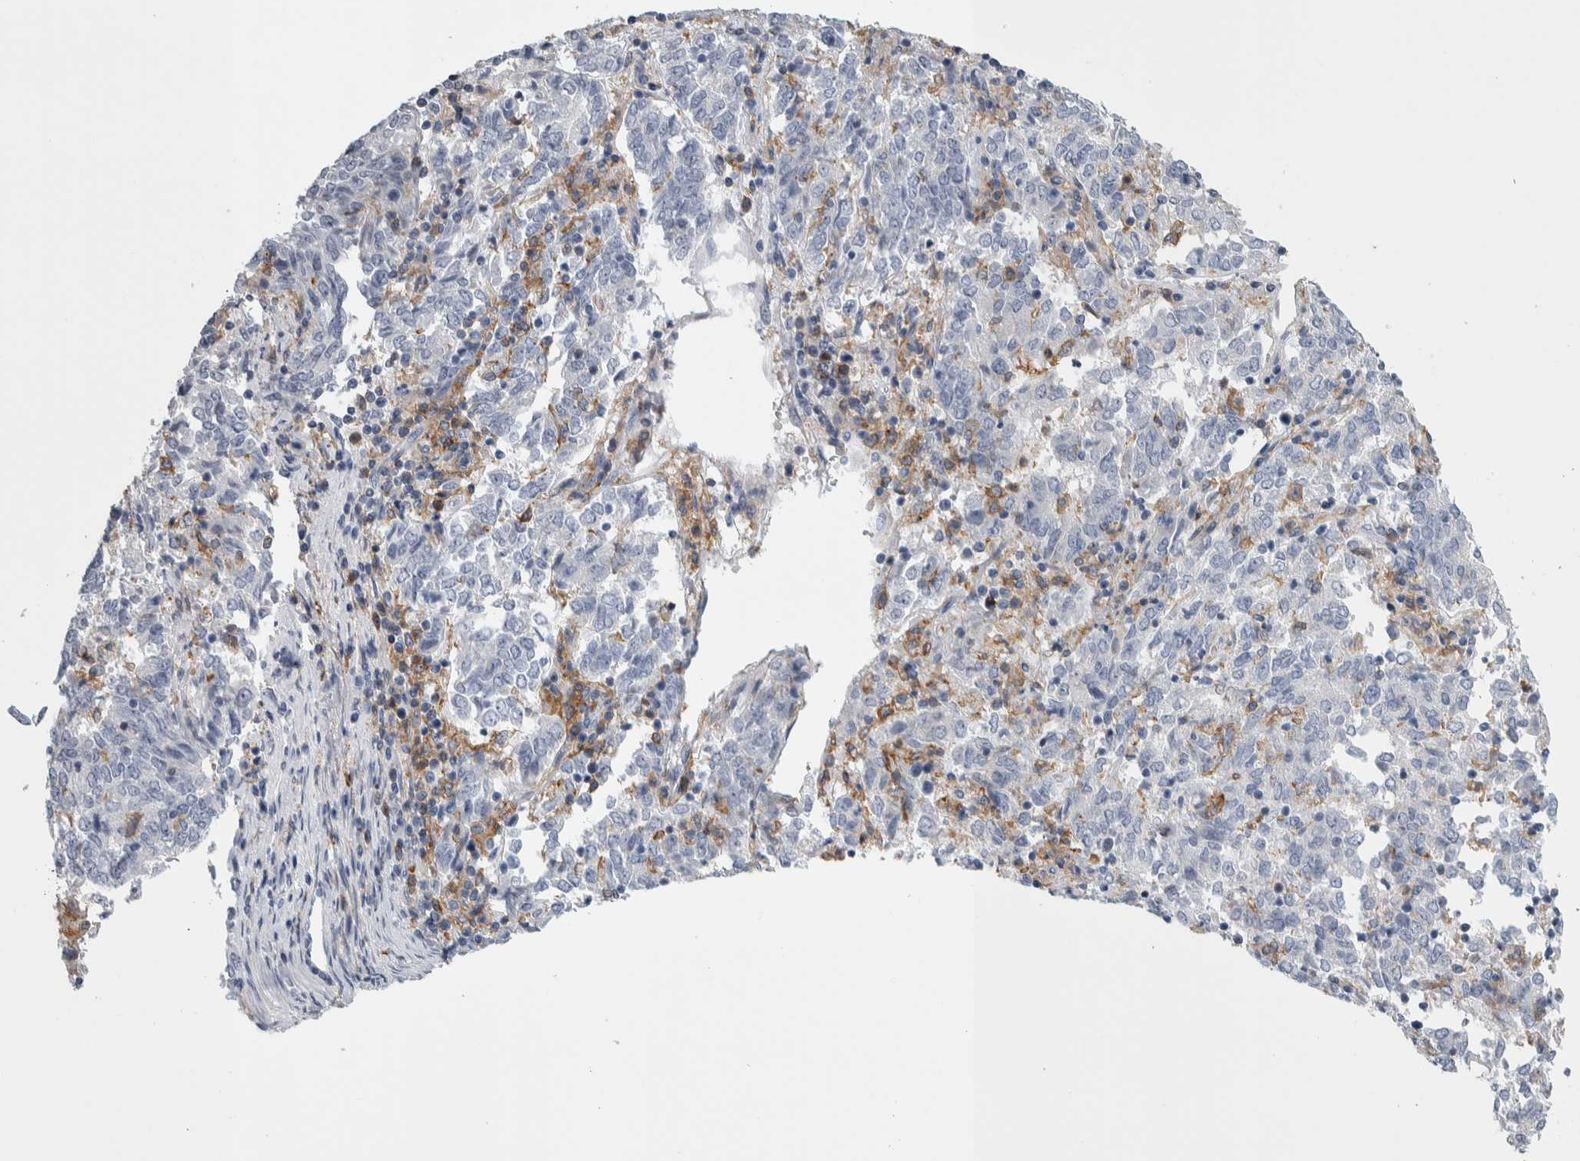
{"staining": {"intensity": "negative", "quantity": "none", "location": "none"}, "tissue": "endometrial cancer", "cell_type": "Tumor cells", "image_type": "cancer", "snomed": [{"axis": "morphology", "description": "Adenocarcinoma, NOS"}, {"axis": "topography", "description": "Endometrium"}], "caption": "Immunohistochemical staining of adenocarcinoma (endometrial) exhibits no significant expression in tumor cells.", "gene": "SKAP2", "patient": {"sex": "female", "age": 80}}